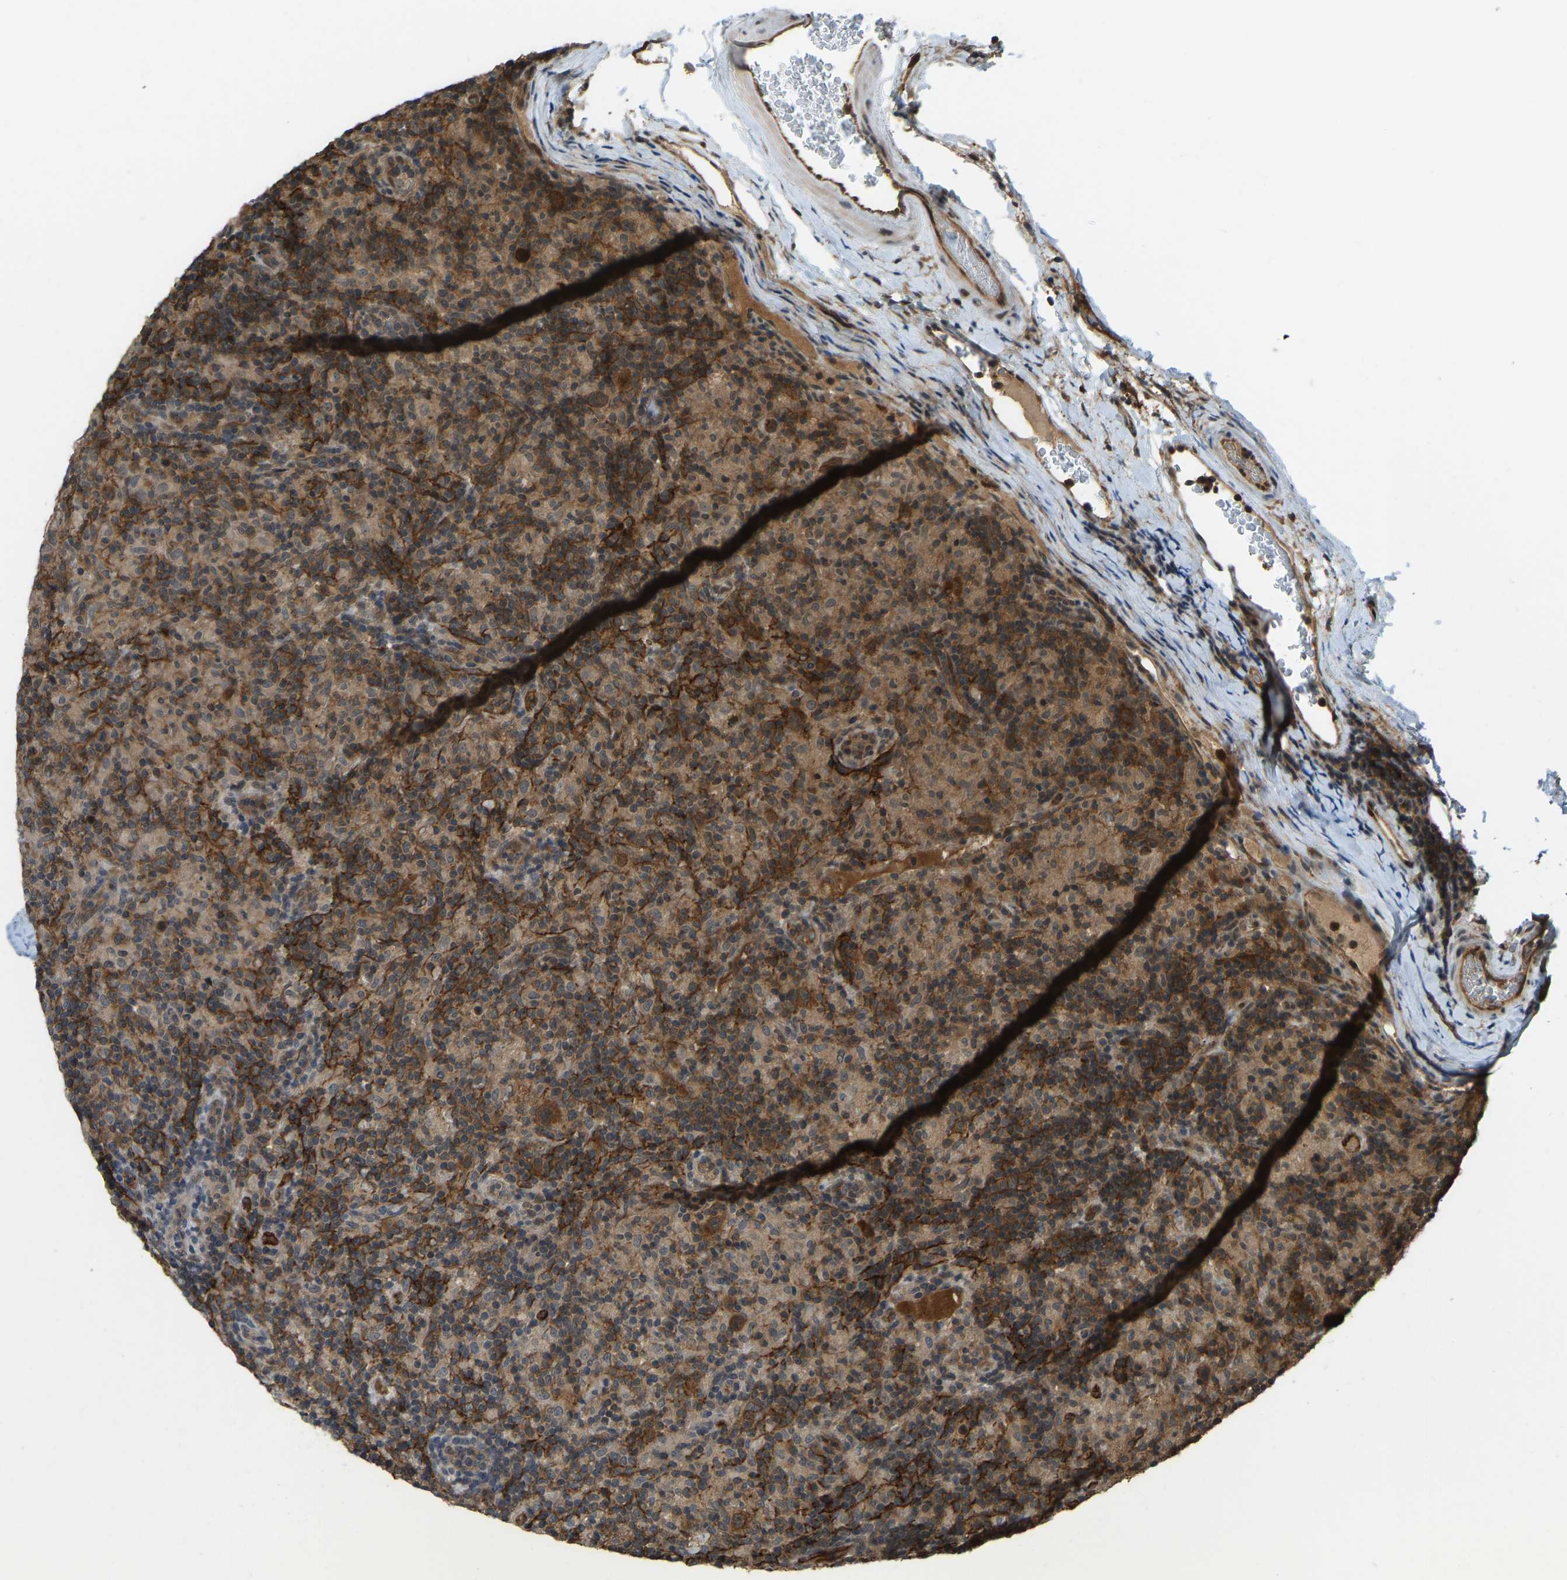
{"staining": {"intensity": "strong", "quantity": ">75%", "location": "cytoplasmic/membranous"}, "tissue": "lymphoma", "cell_type": "Tumor cells", "image_type": "cancer", "snomed": [{"axis": "morphology", "description": "Hodgkin's disease, NOS"}, {"axis": "topography", "description": "Lymph node"}], "caption": "Immunohistochemical staining of human lymphoma exhibits high levels of strong cytoplasmic/membranous positivity in about >75% of tumor cells.", "gene": "CCT8", "patient": {"sex": "male", "age": 70}}